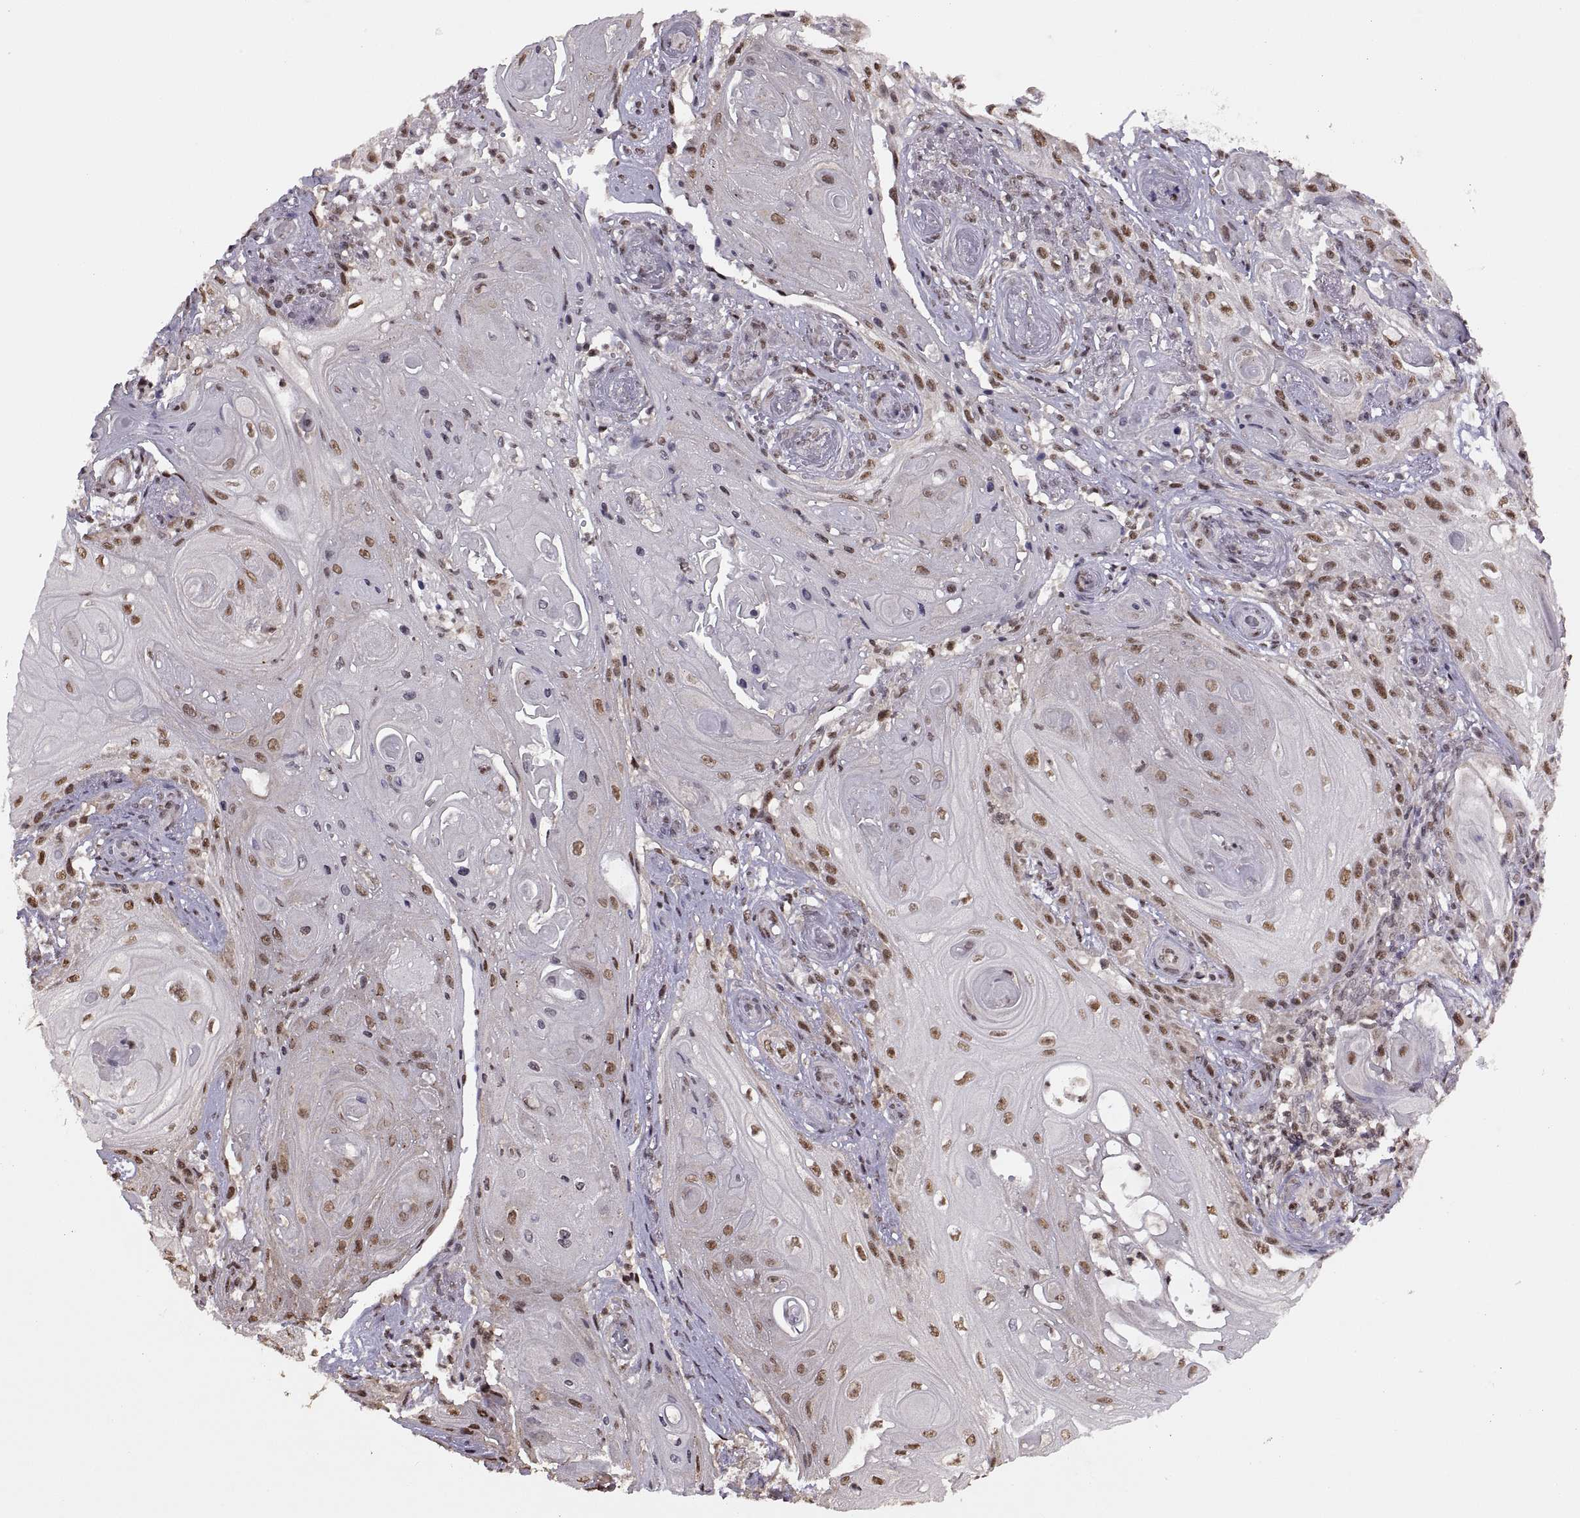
{"staining": {"intensity": "strong", "quantity": ">75%", "location": "nuclear"}, "tissue": "skin cancer", "cell_type": "Tumor cells", "image_type": "cancer", "snomed": [{"axis": "morphology", "description": "Squamous cell carcinoma, NOS"}, {"axis": "topography", "description": "Skin"}], "caption": "High-power microscopy captured an immunohistochemistry micrograph of skin cancer (squamous cell carcinoma), revealing strong nuclear expression in about >75% of tumor cells.", "gene": "INTS3", "patient": {"sex": "male", "age": 62}}